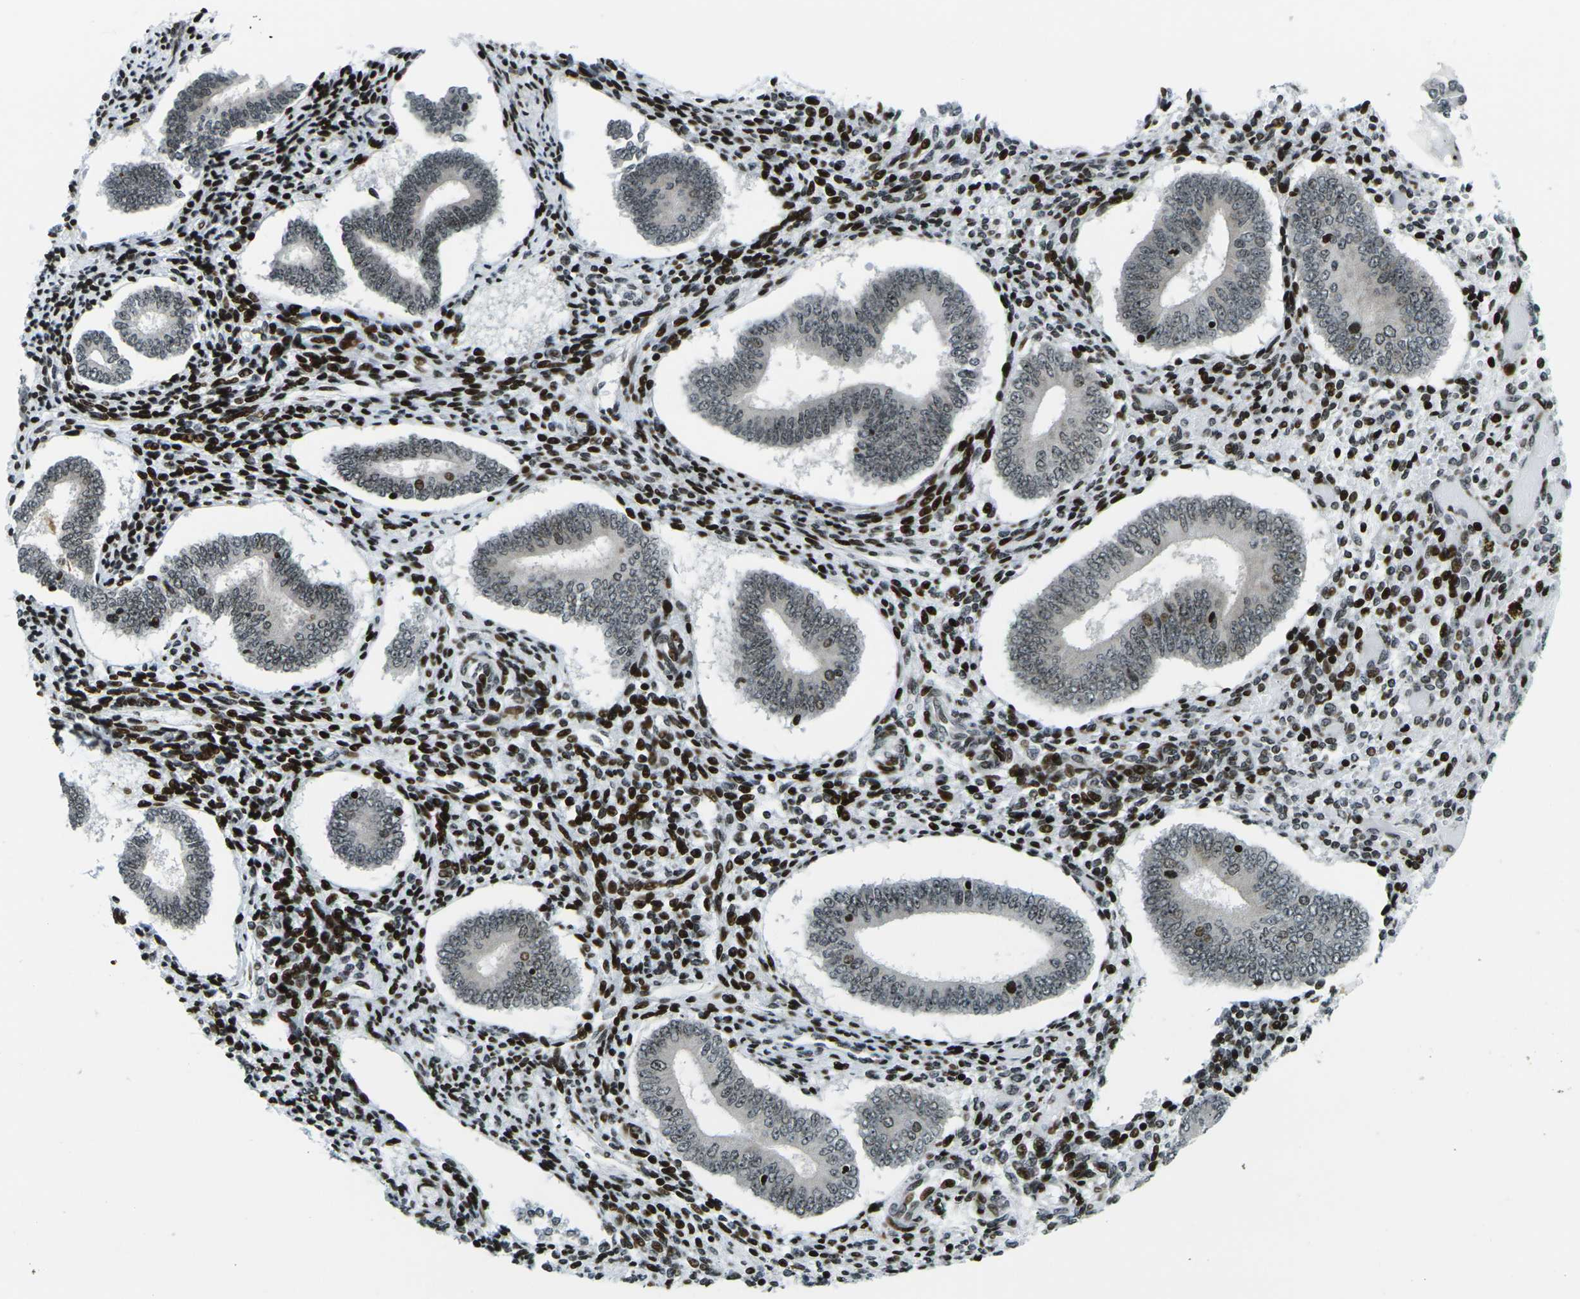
{"staining": {"intensity": "strong", "quantity": ">75%", "location": "nuclear"}, "tissue": "endometrium", "cell_type": "Cells in endometrial stroma", "image_type": "normal", "snomed": [{"axis": "morphology", "description": "Normal tissue, NOS"}, {"axis": "topography", "description": "Endometrium"}], "caption": "Immunohistochemical staining of normal endometrium displays strong nuclear protein staining in about >75% of cells in endometrial stroma.", "gene": "H3", "patient": {"sex": "female", "age": 42}}